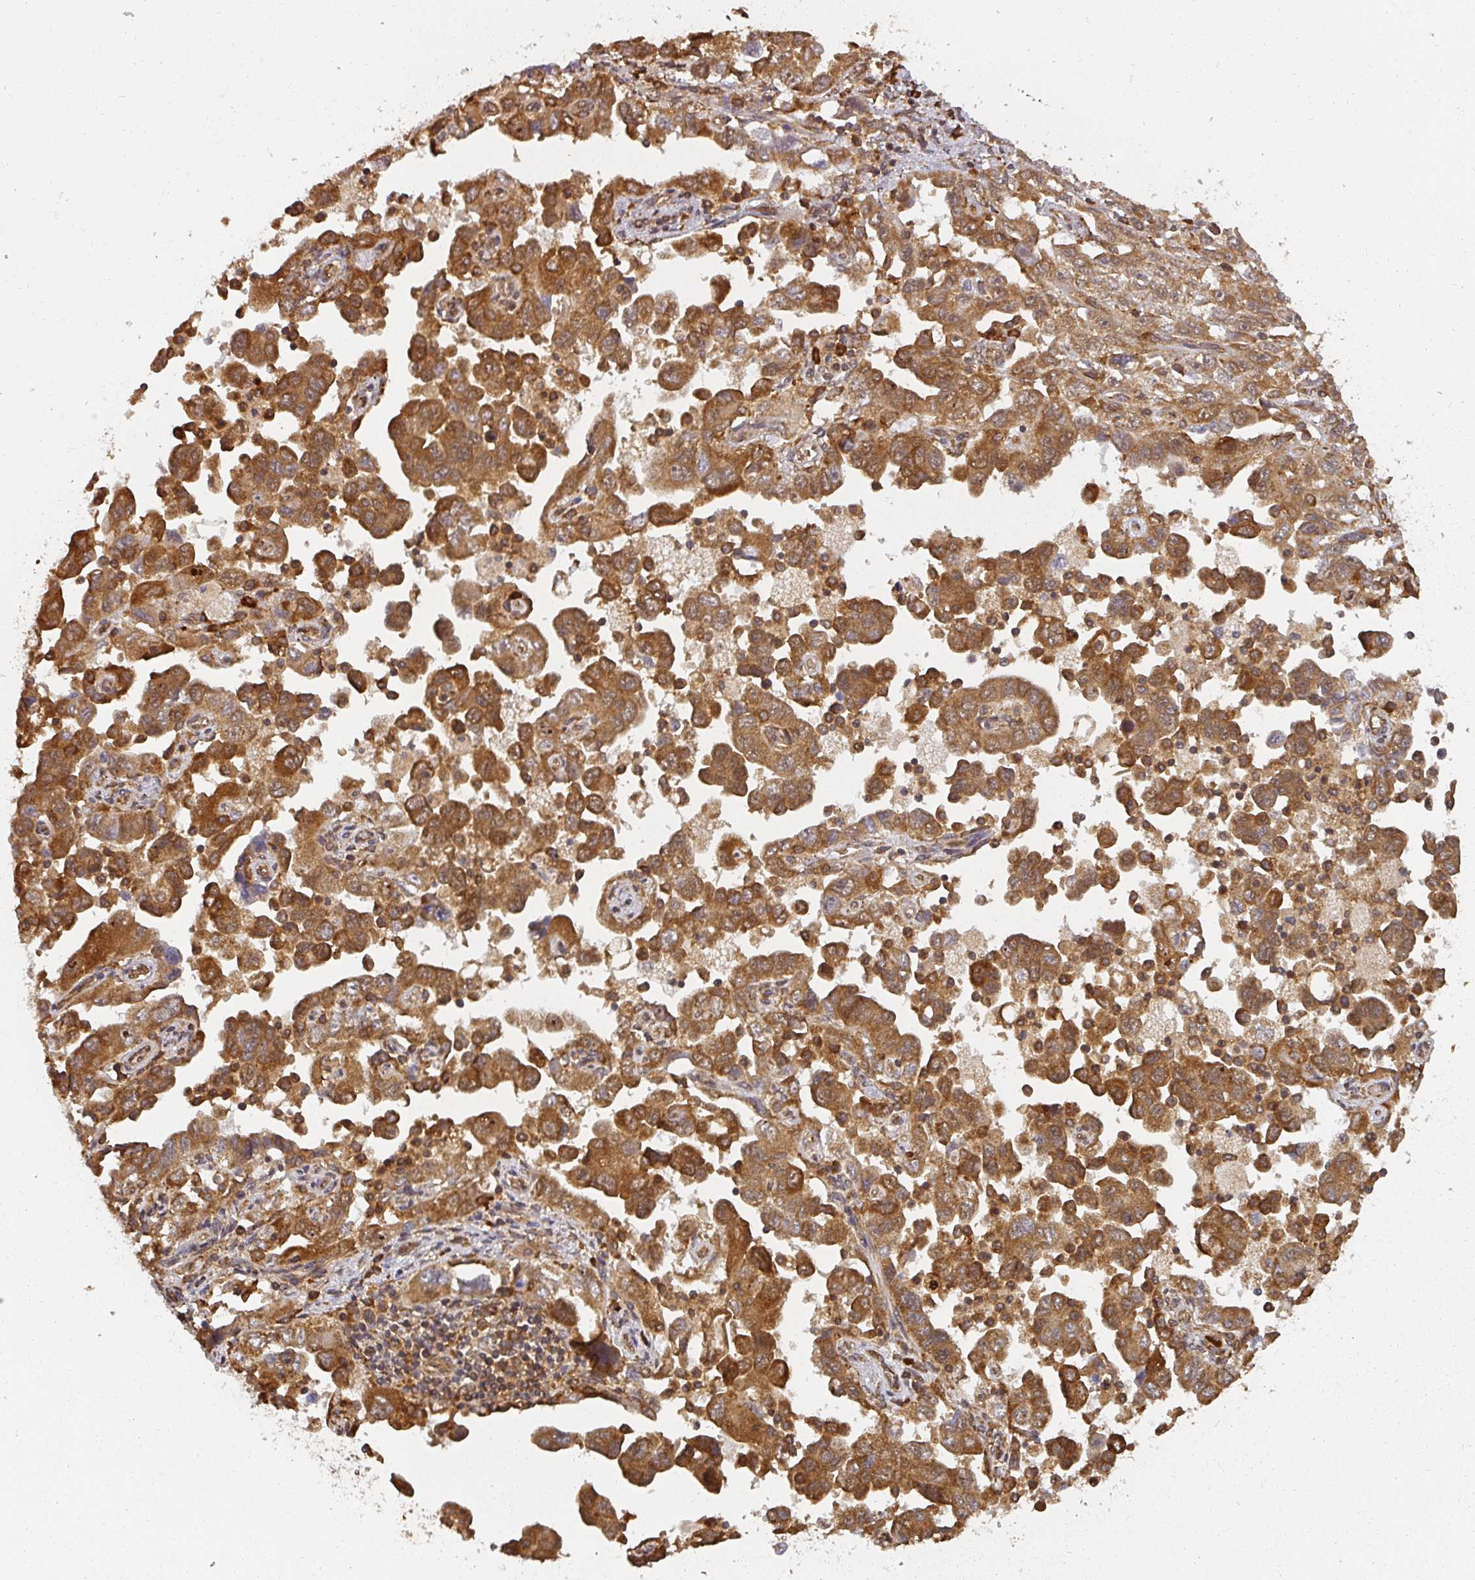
{"staining": {"intensity": "strong", "quantity": ">75%", "location": "cytoplasmic/membranous"}, "tissue": "ovarian cancer", "cell_type": "Tumor cells", "image_type": "cancer", "snomed": [{"axis": "morphology", "description": "Carcinoma, NOS"}, {"axis": "morphology", "description": "Cystadenocarcinoma, serous, NOS"}, {"axis": "topography", "description": "Ovary"}], "caption": "Strong cytoplasmic/membranous protein staining is seen in about >75% of tumor cells in ovarian cancer (serous cystadenocarcinoma).", "gene": "PPP6R3", "patient": {"sex": "female", "age": 69}}